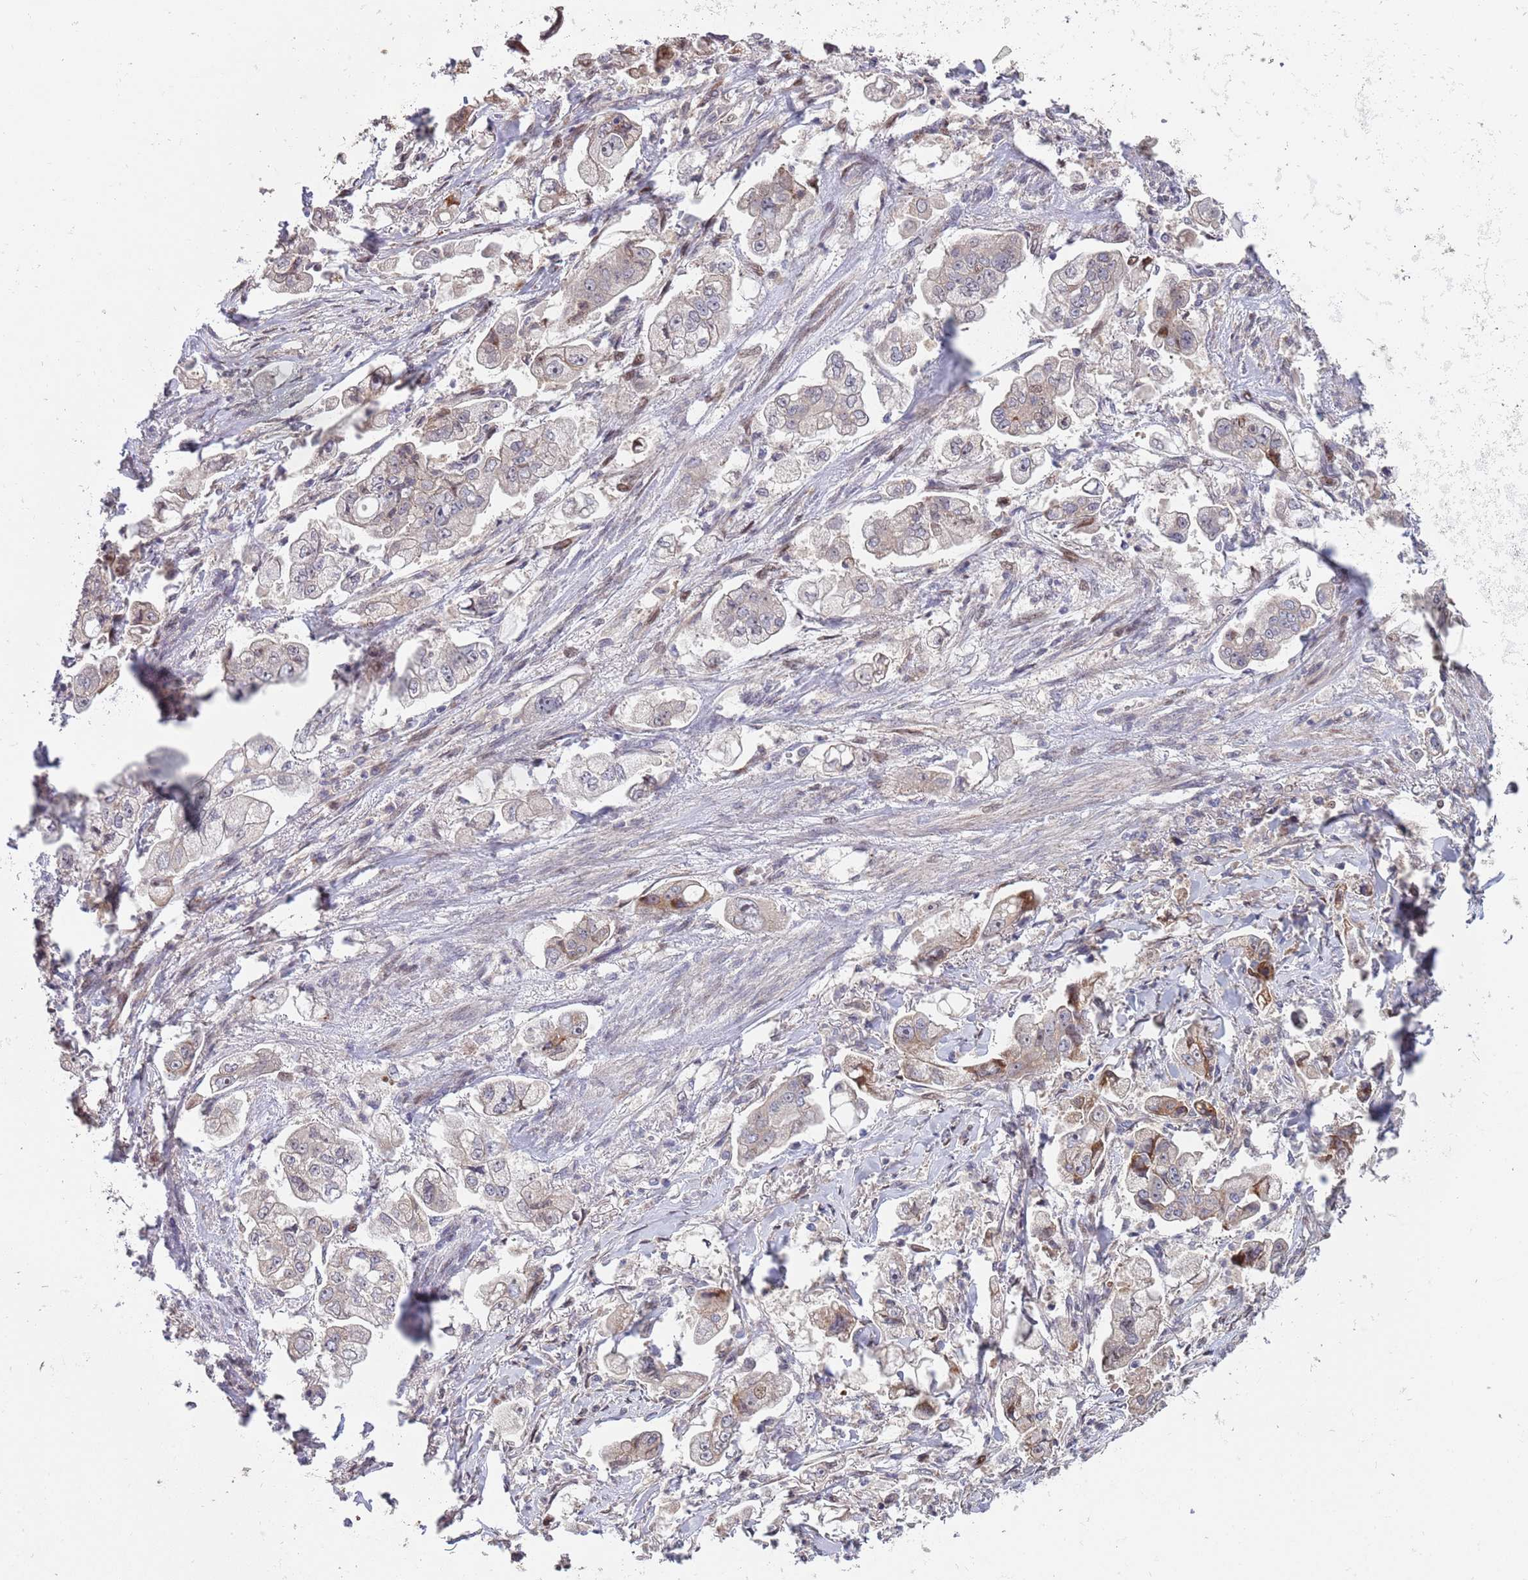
{"staining": {"intensity": "negative", "quantity": "none", "location": "none"}, "tissue": "stomach cancer", "cell_type": "Tumor cells", "image_type": "cancer", "snomed": [{"axis": "morphology", "description": "Adenocarcinoma, NOS"}, {"axis": "topography", "description": "Stomach"}], "caption": "Adenocarcinoma (stomach) was stained to show a protein in brown. There is no significant expression in tumor cells.", "gene": "SYNDIG1L", "patient": {"sex": "male", "age": 62}}